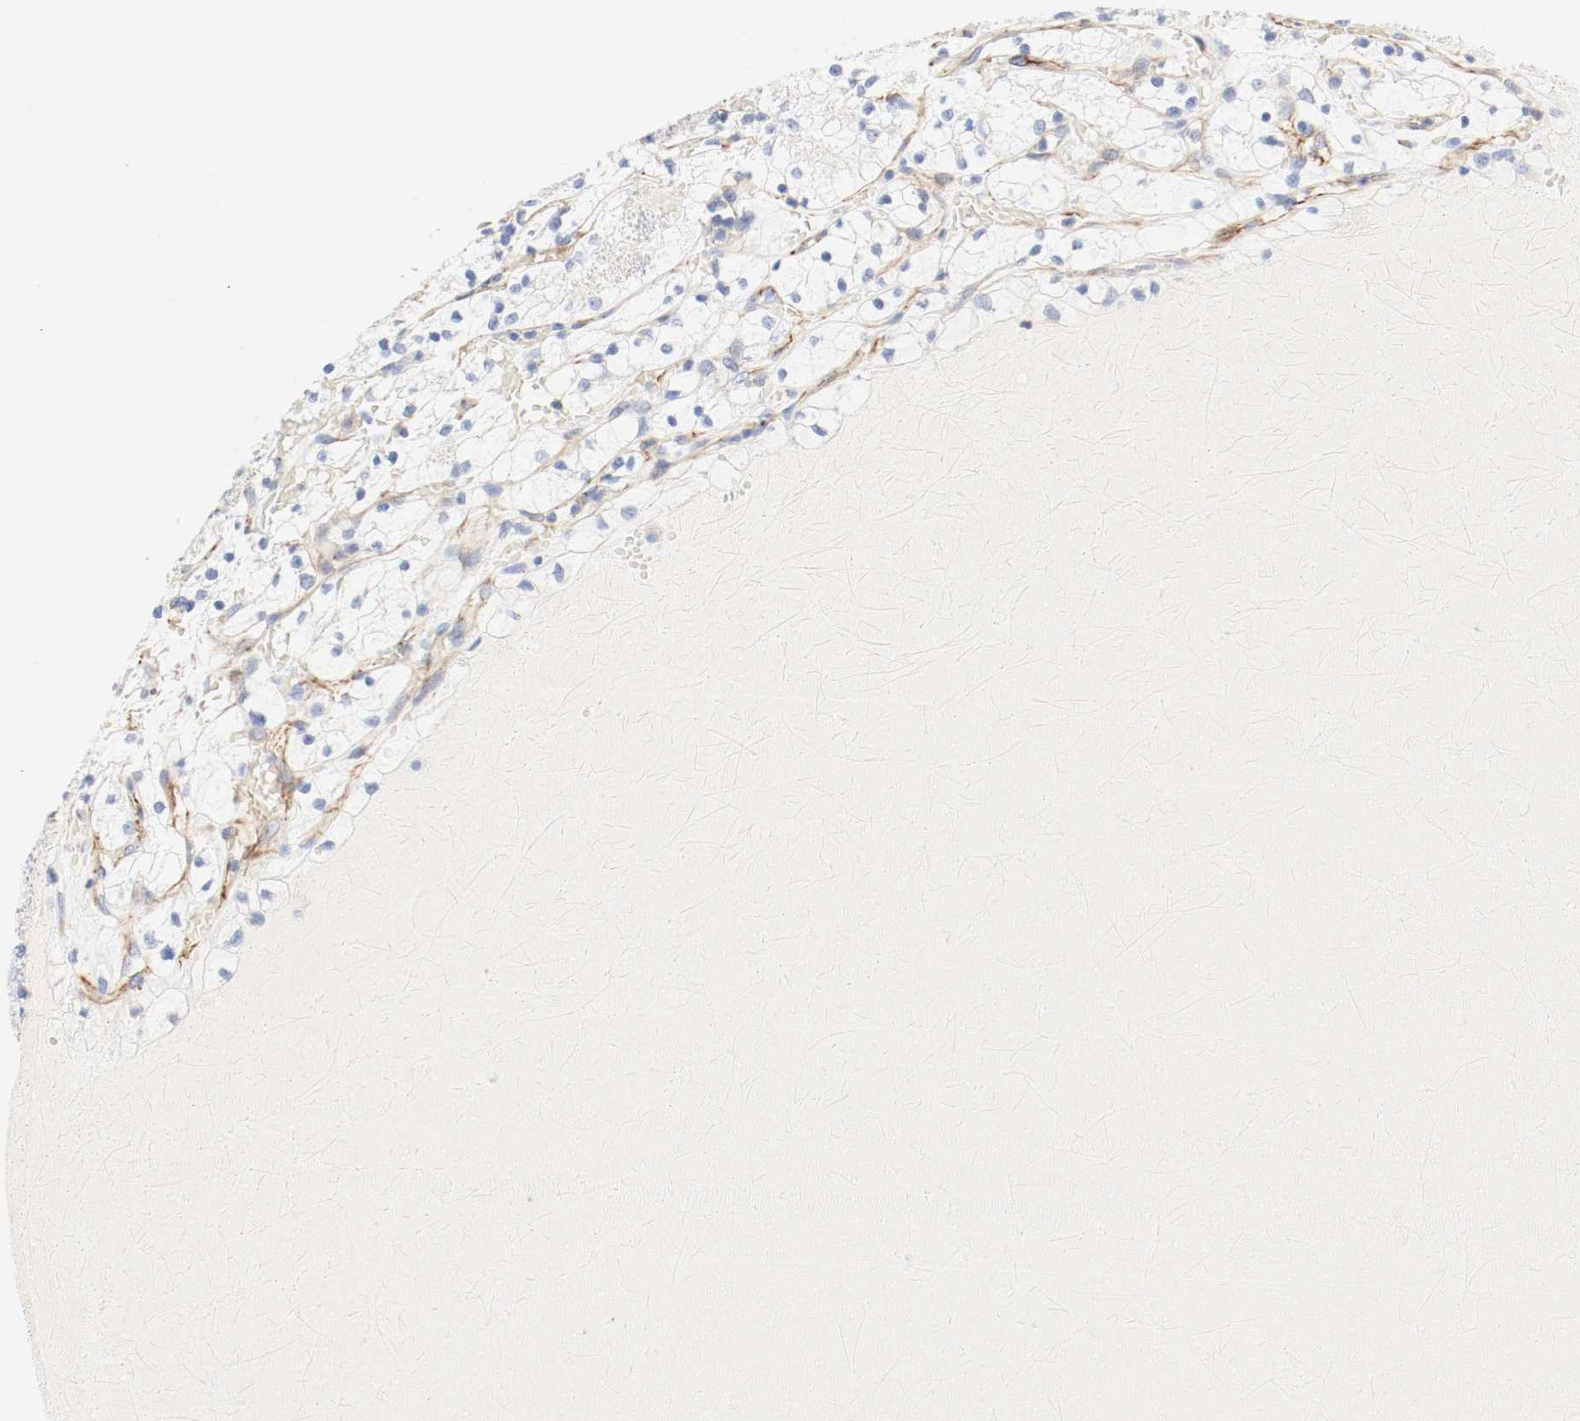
{"staining": {"intensity": "weak", "quantity": "<25%", "location": "cytoplasmic/membranous"}, "tissue": "renal cancer", "cell_type": "Tumor cells", "image_type": "cancer", "snomed": [{"axis": "morphology", "description": "Adenocarcinoma, NOS"}, {"axis": "topography", "description": "Kidney"}], "caption": "Histopathology image shows no significant protein expression in tumor cells of renal cancer.", "gene": "GIT1", "patient": {"sex": "female", "age": 60}}